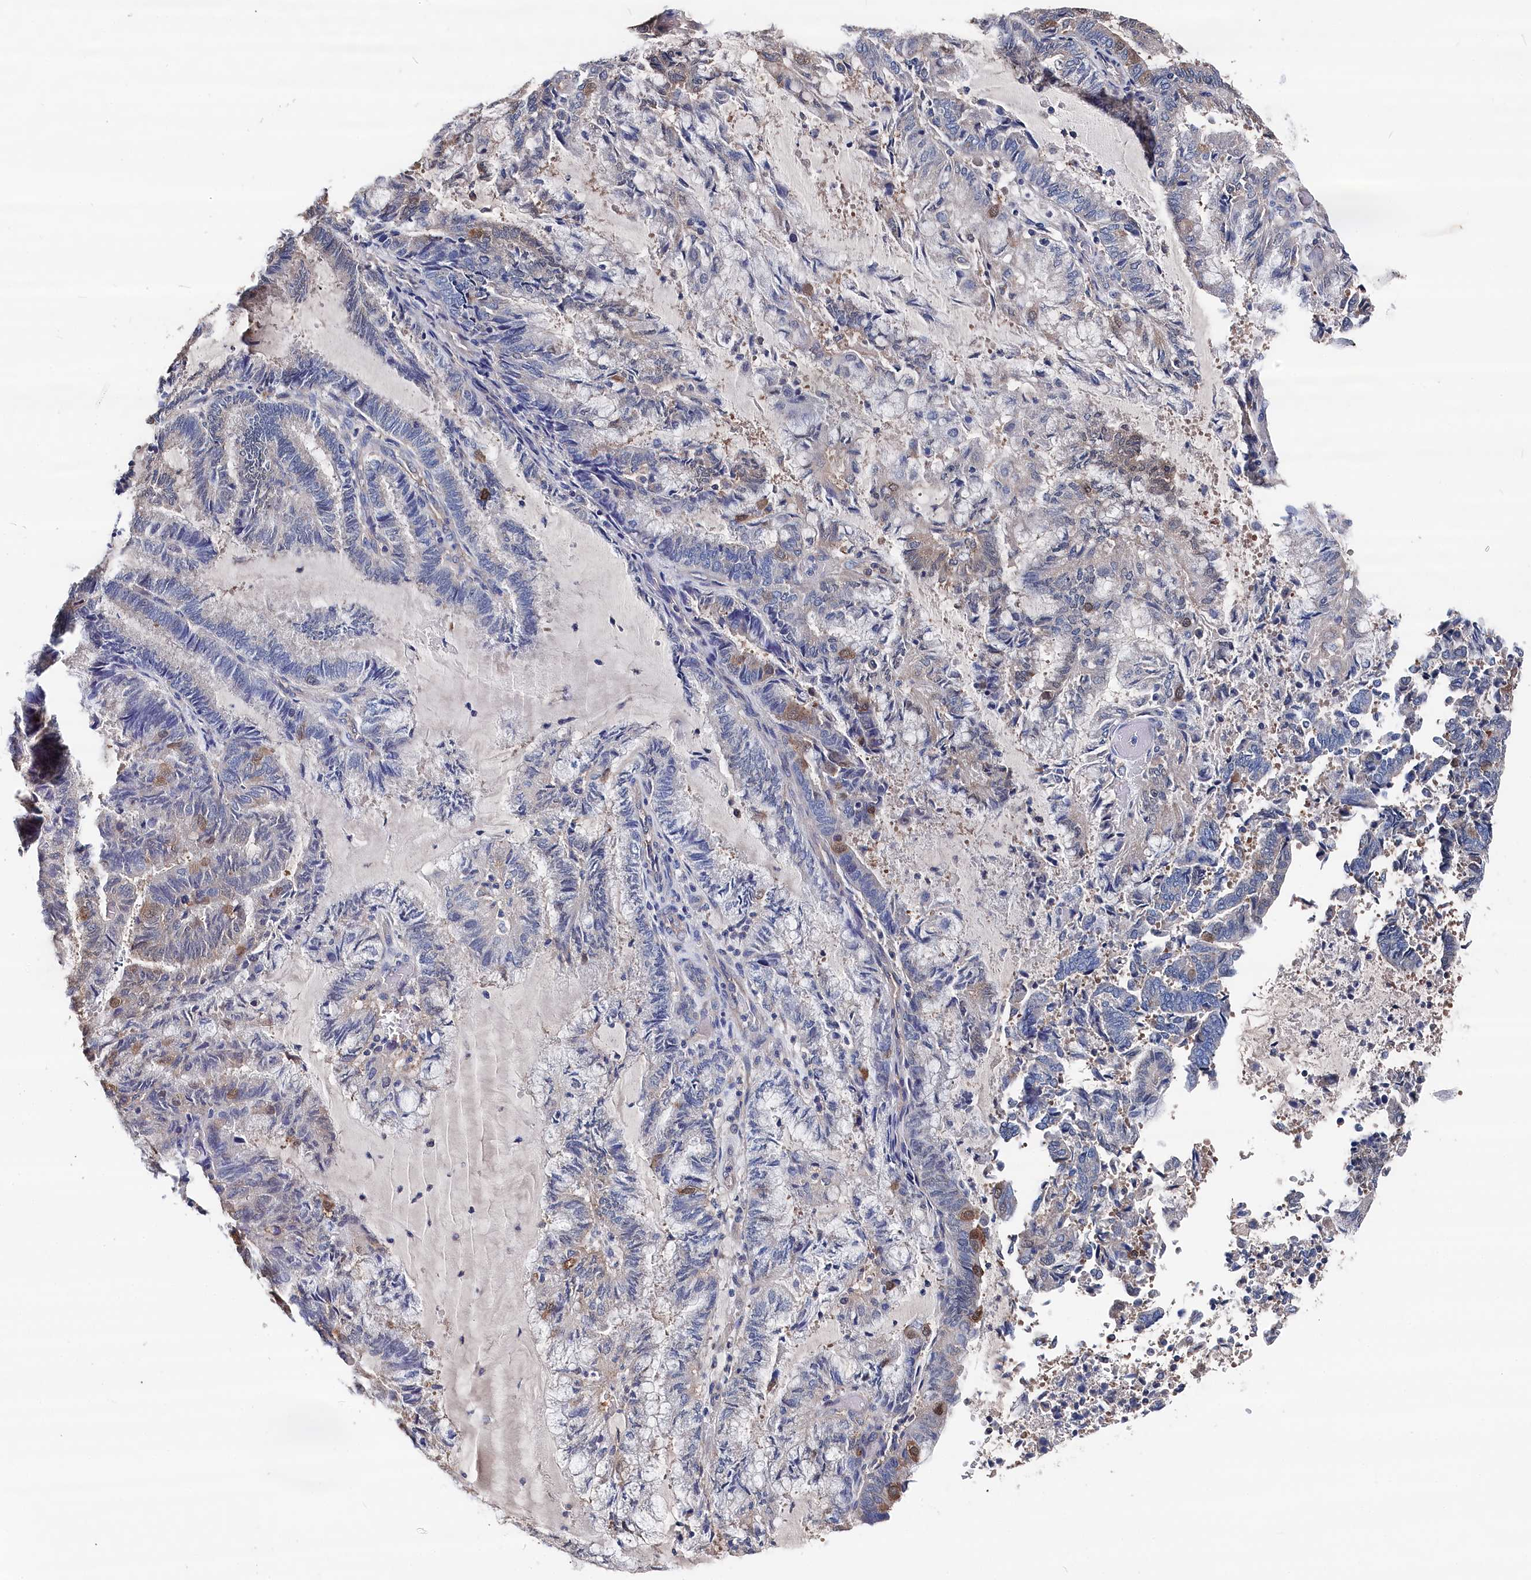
{"staining": {"intensity": "moderate", "quantity": "<25%", "location": "cytoplasmic/membranous"}, "tissue": "endometrial cancer", "cell_type": "Tumor cells", "image_type": "cancer", "snomed": [{"axis": "morphology", "description": "Adenocarcinoma, NOS"}, {"axis": "topography", "description": "Endometrium"}], "caption": "Immunohistochemistry (IHC) of human endometrial cancer (adenocarcinoma) displays low levels of moderate cytoplasmic/membranous staining in about <25% of tumor cells.", "gene": "BHMT", "patient": {"sex": "female", "age": 80}}